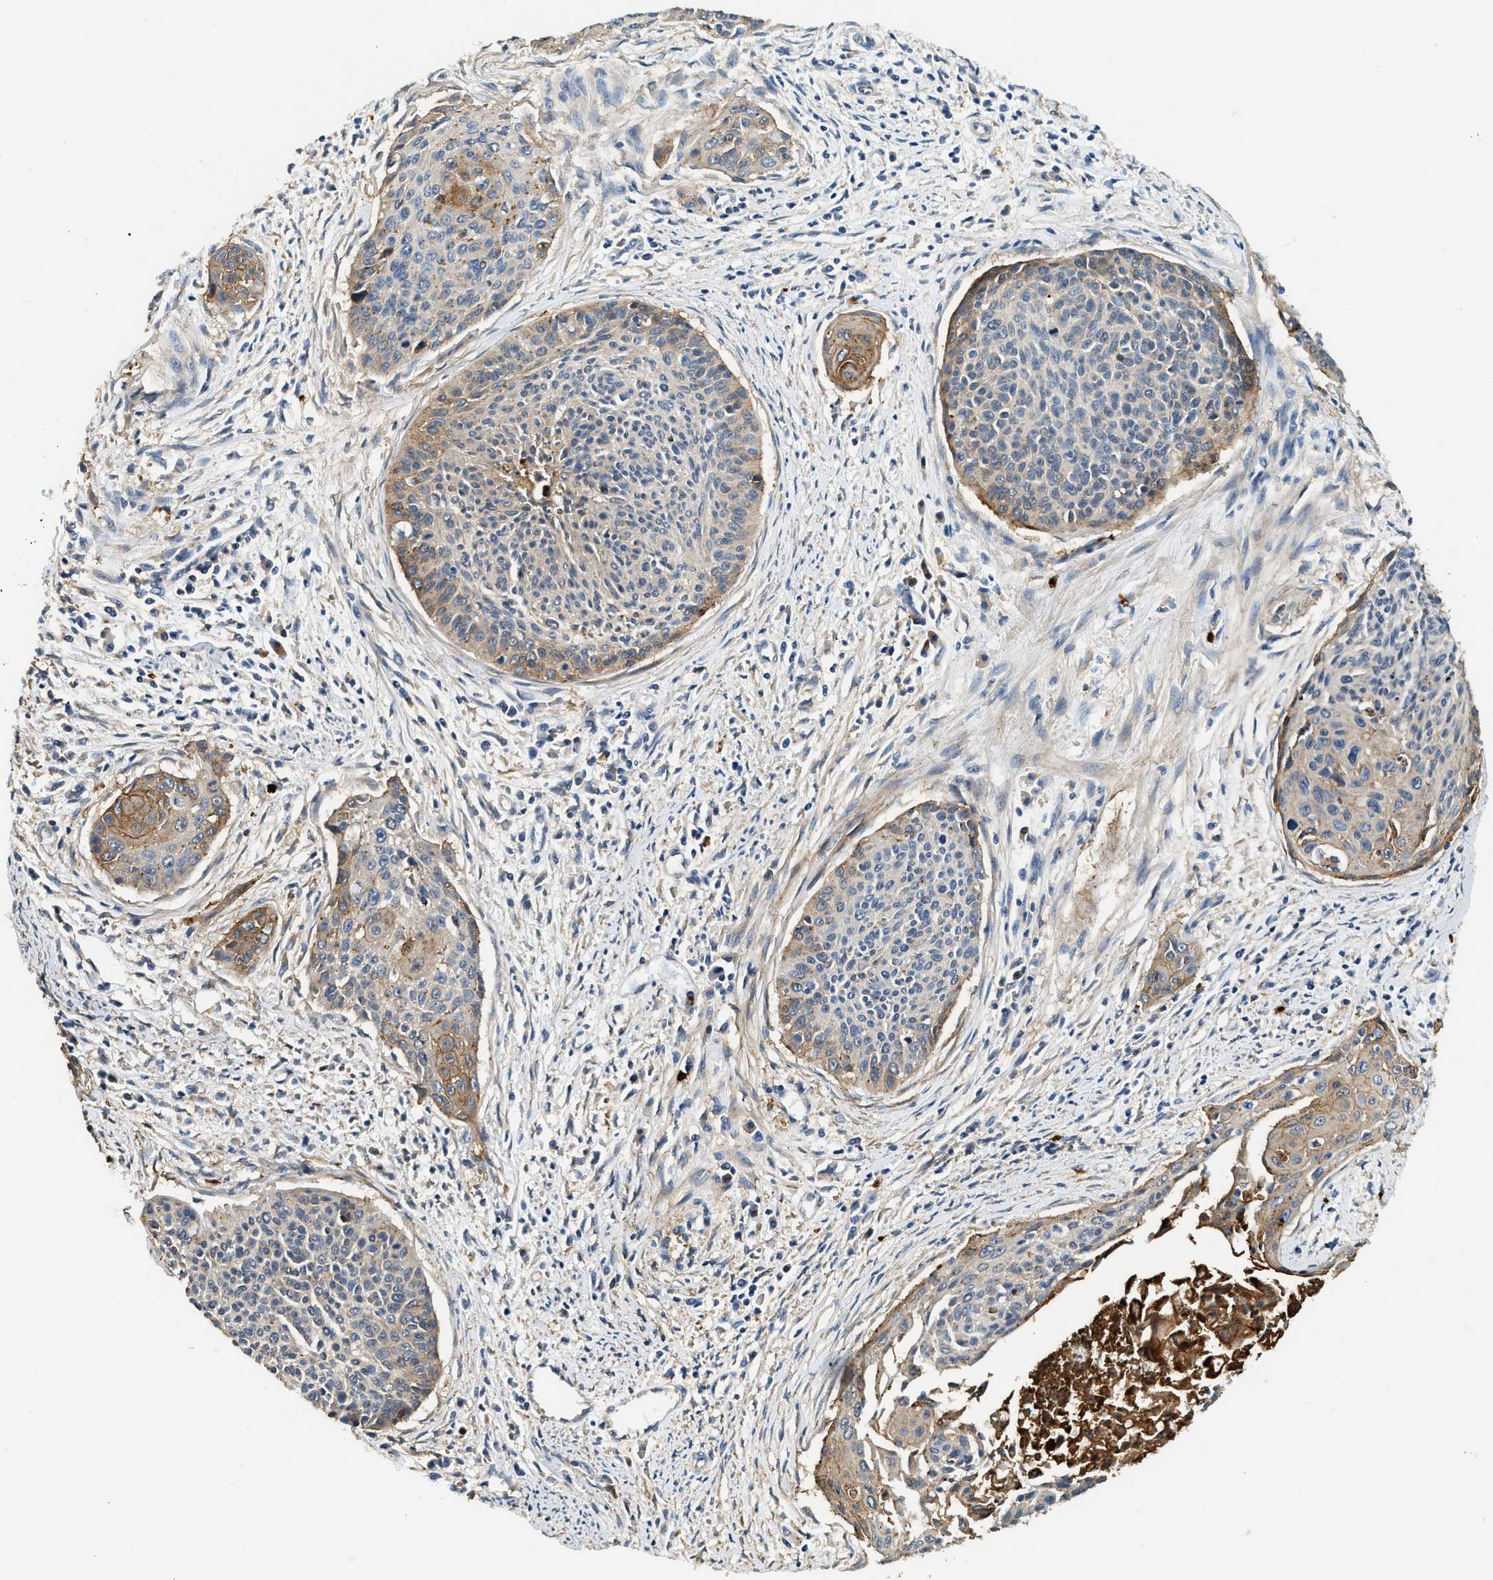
{"staining": {"intensity": "moderate", "quantity": "<25%", "location": "cytoplasmic/membranous"}, "tissue": "cervical cancer", "cell_type": "Tumor cells", "image_type": "cancer", "snomed": [{"axis": "morphology", "description": "Squamous cell carcinoma, NOS"}, {"axis": "topography", "description": "Cervix"}], "caption": "Human squamous cell carcinoma (cervical) stained with a brown dye displays moderate cytoplasmic/membranous positive expression in about <25% of tumor cells.", "gene": "ANXA3", "patient": {"sex": "female", "age": 55}}